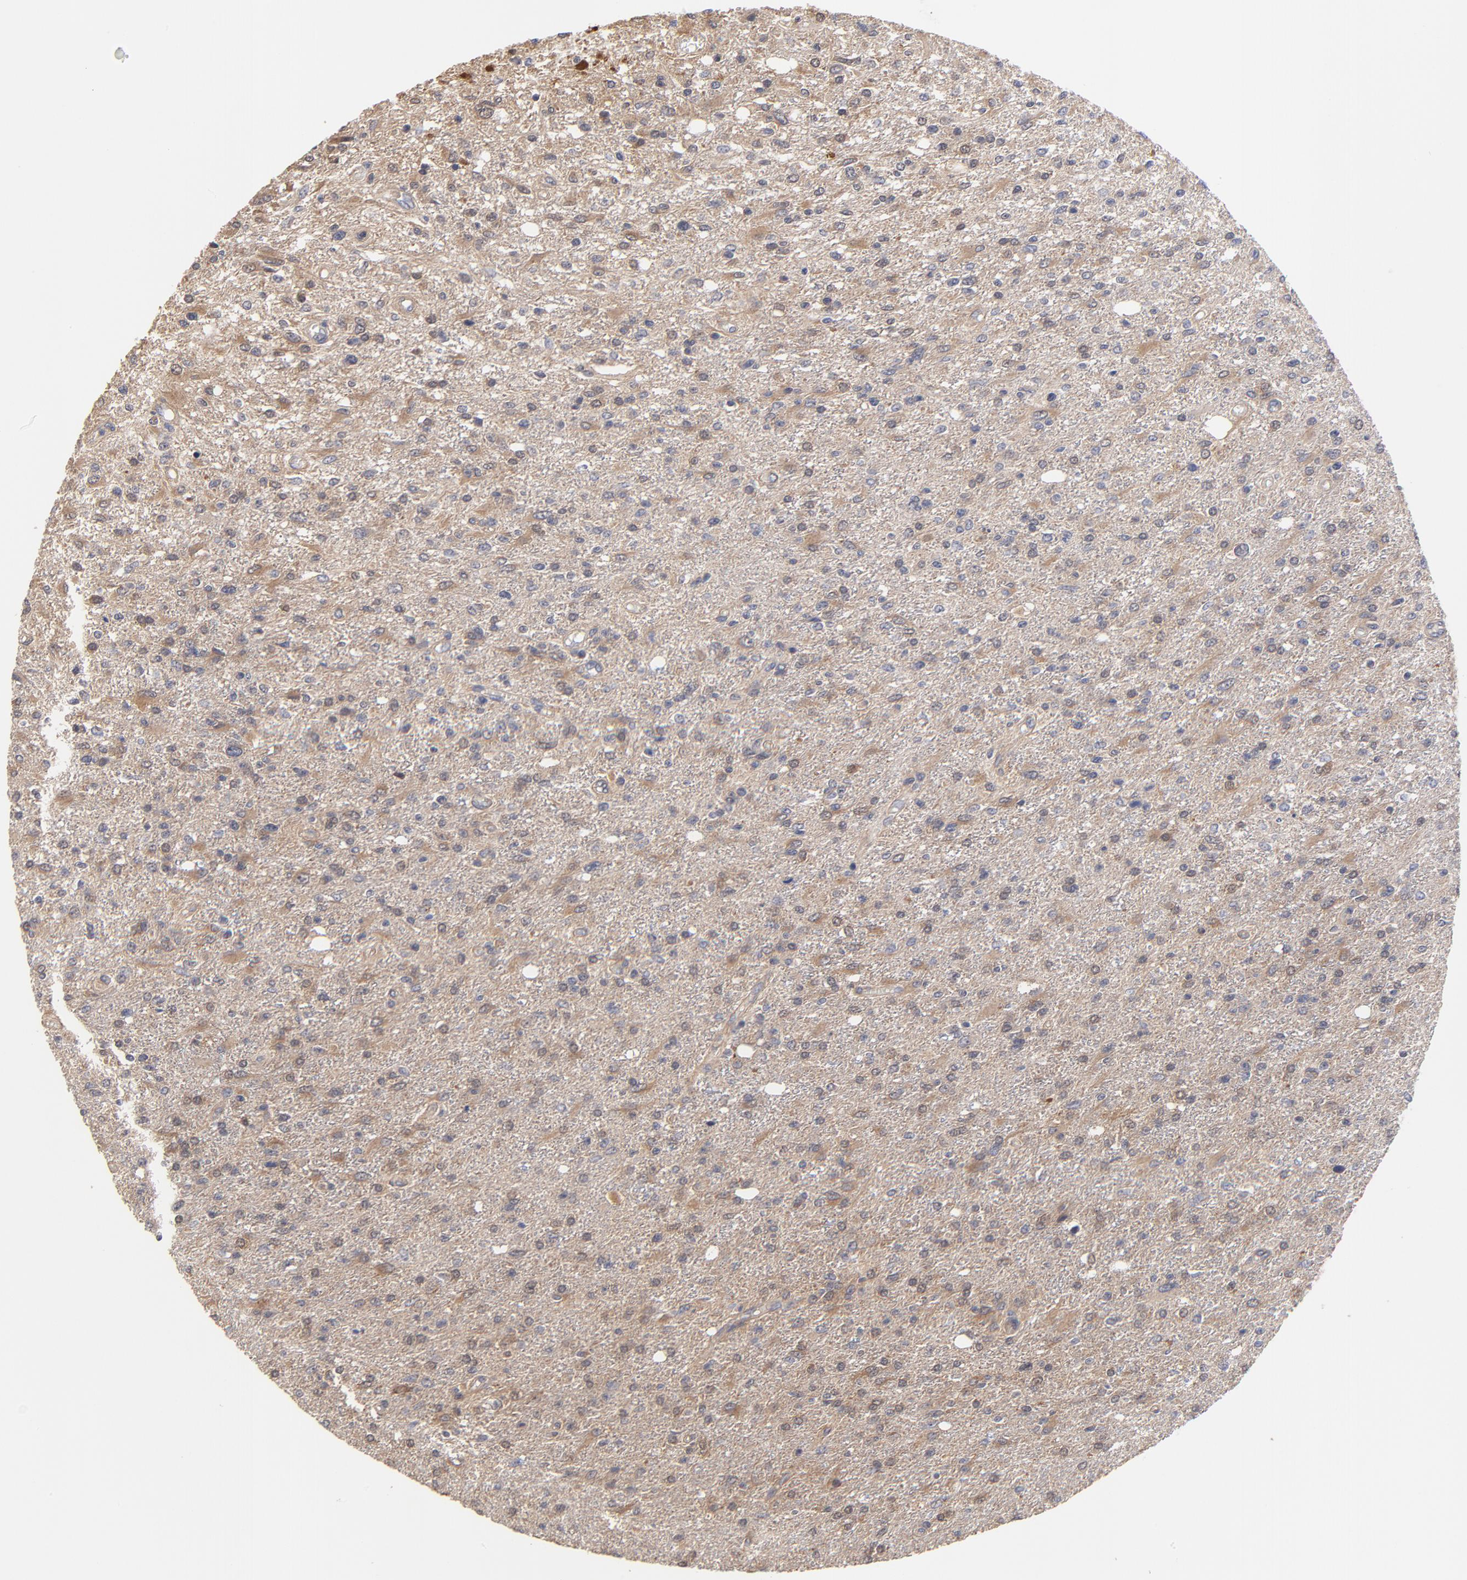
{"staining": {"intensity": "weak", "quantity": "25%-75%", "location": "cytoplasmic/membranous"}, "tissue": "glioma", "cell_type": "Tumor cells", "image_type": "cancer", "snomed": [{"axis": "morphology", "description": "Glioma, malignant, High grade"}, {"axis": "topography", "description": "Cerebral cortex"}], "caption": "Malignant glioma (high-grade) was stained to show a protein in brown. There is low levels of weak cytoplasmic/membranous expression in about 25%-75% of tumor cells.", "gene": "PCMT1", "patient": {"sex": "male", "age": 76}}